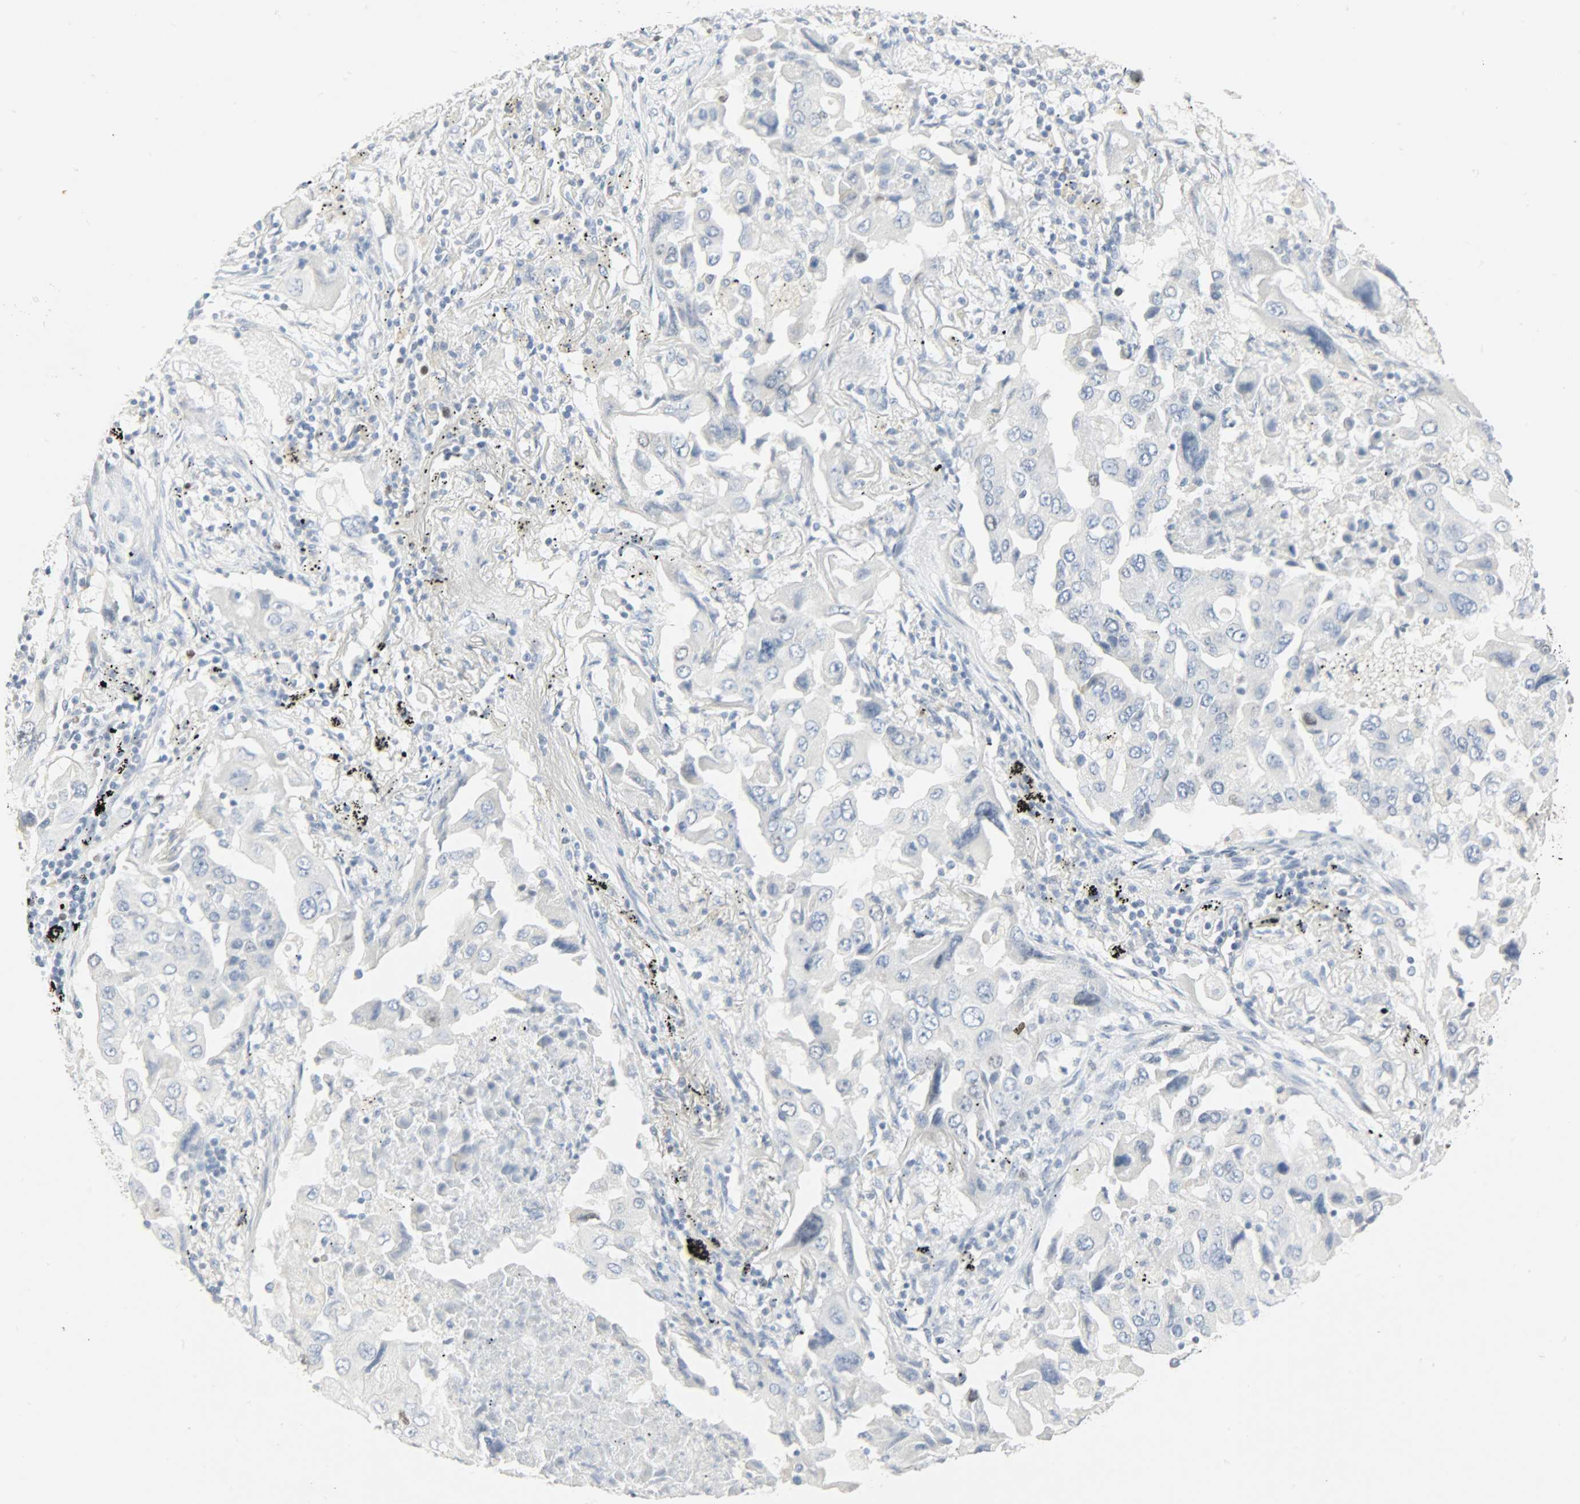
{"staining": {"intensity": "negative", "quantity": "none", "location": "none"}, "tissue": "lung cancer", "cell_type": "Tumor cells", "image_type": "cancer", "snomed": [{"axis": "morphology", "description": "Adenocarcinoma, NOS"}, {"axis": "topography", "description": "Lung"}], "caption": "IHC of human lung cancer displays no expression in tumor cells. (DAB (3,3'-diaminobenzidine) immunohistochemistry, high magnification).", "gene": "HELLS", "patient": {"sex": "female", "age": 65}}